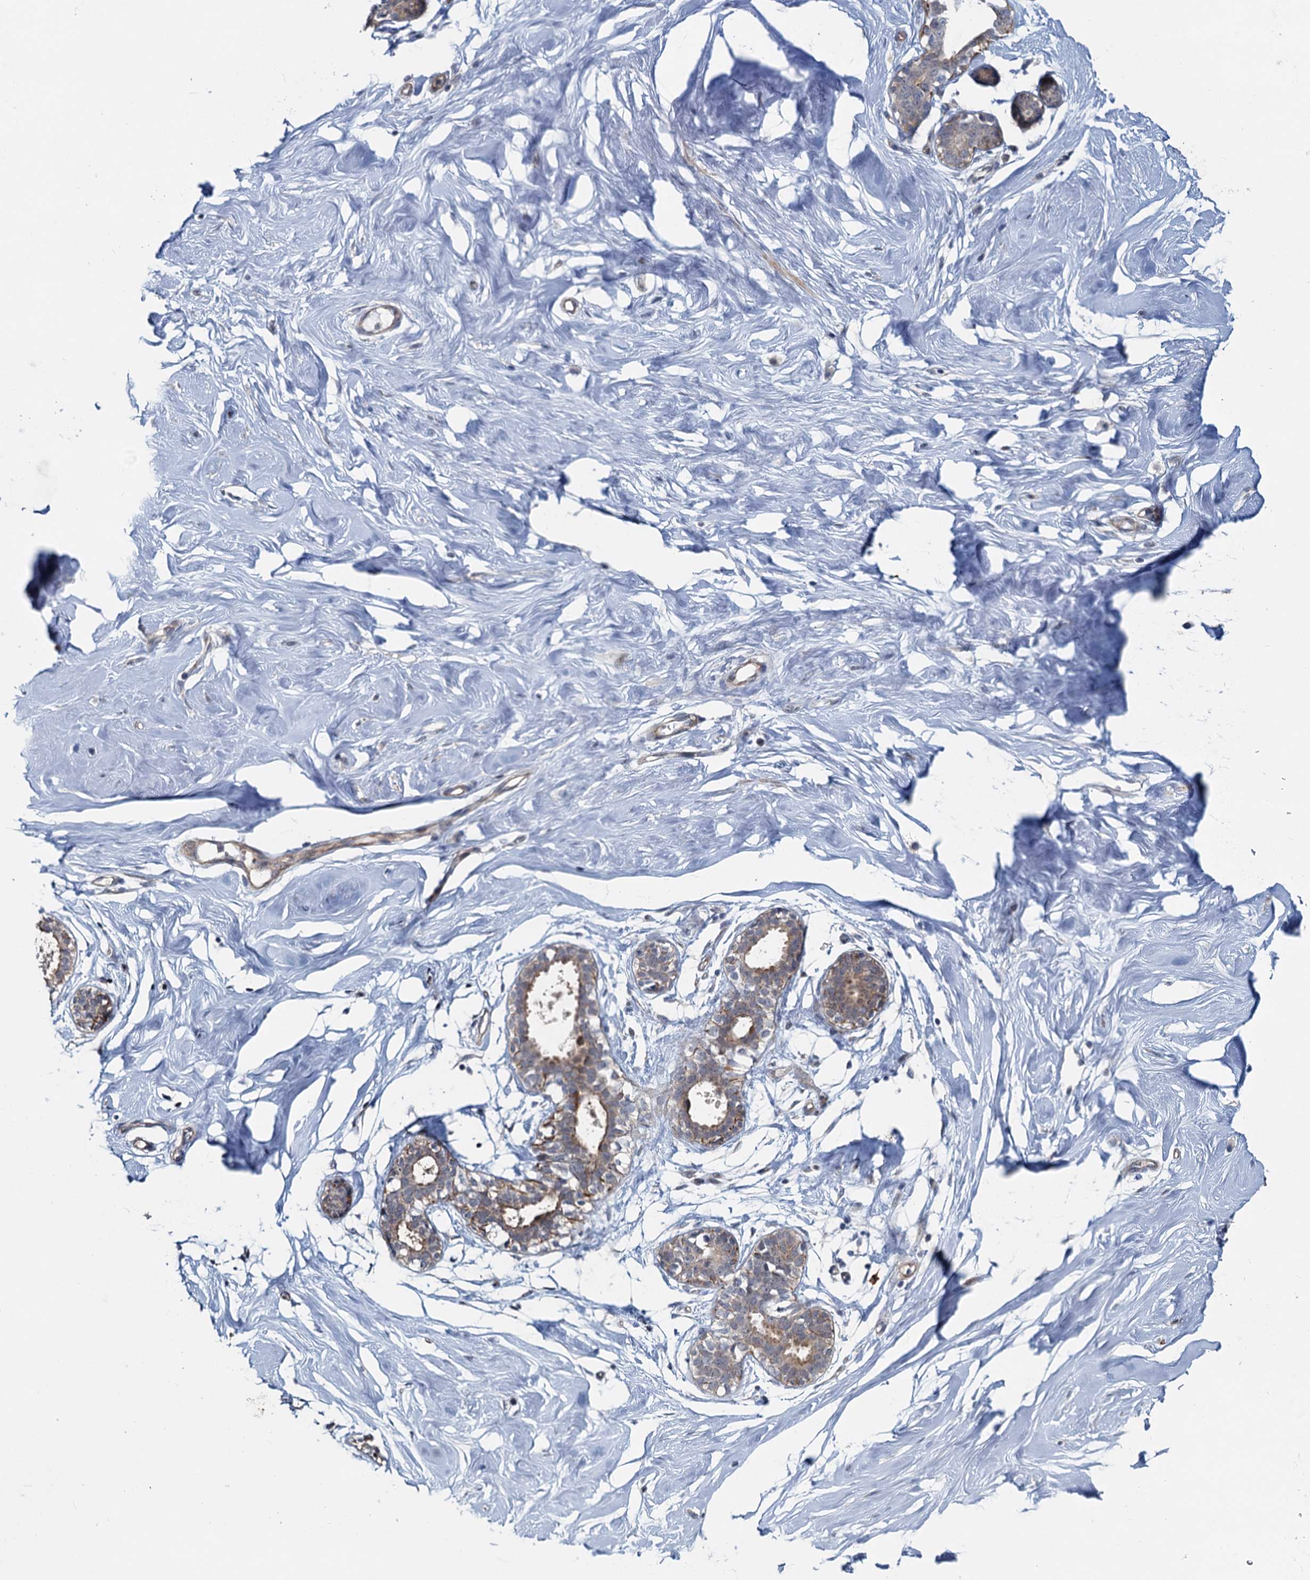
{"staining": {"intensity": "negative", "quantity": "none", "location": "none"}, "tissue": "breast", "cell_type": "Adipocytes", "image_type": "normal", "snomed": [{"axis": "morphology", "description": "Normal tissue, NOS"}, {"axis": "morphology", "description": "Adenoma, NOS"}, {"axis": "topography", "description": "Breast"}], "caption": "Immunohistochemistry (IHC) histopathology image of normal breast: breast stained with DAB (3,3'-diaminobenzidine) exhibits no significant protein staining in adipocytes. (DAB (3,3'-diaminobenzidine) immunohistochemistry with hematoxylin counter stain).", "gene": "ADCY2", "patient": {"sex": "female", "age": 23}}